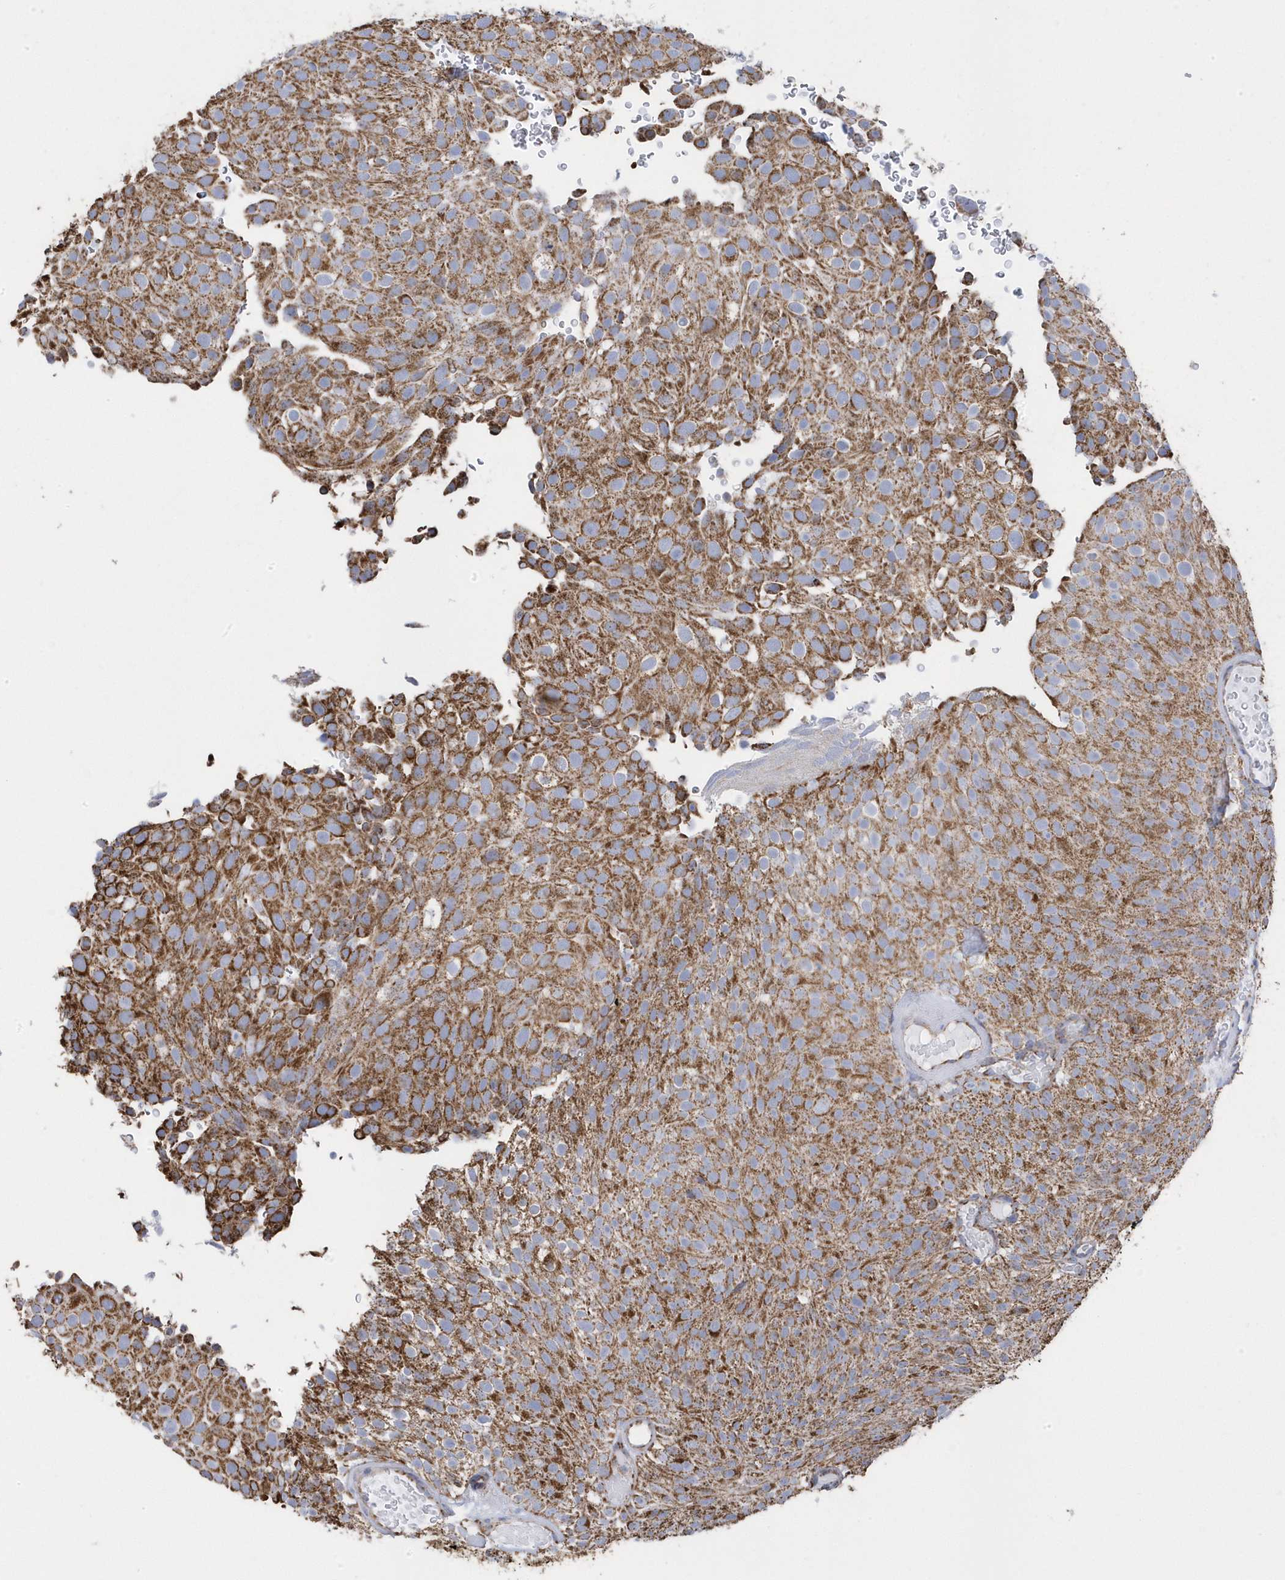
{"staining": {"intensity": "moderate", "quantity": ">75%", "location": "cytoplasmic/membranous"}, "tissue": "urothelial cancer", "cell_type": "Tumor cells", "image_type": "cancer", "snomed": [{"axis": "morphology", "description": "Urothelial carcinoma, Low grade"}, {"axis": "topography", "description": "Urinary bladder"}], "caption": "Brown immunohistochemical staining in urothelial carcinoma (low-grade) displays moderate cytoplasmic/membranous staining in approximately >75% of tumor cells.", "gene": "GTPBP8", "patient": {"sex": "male", "age": 78}}